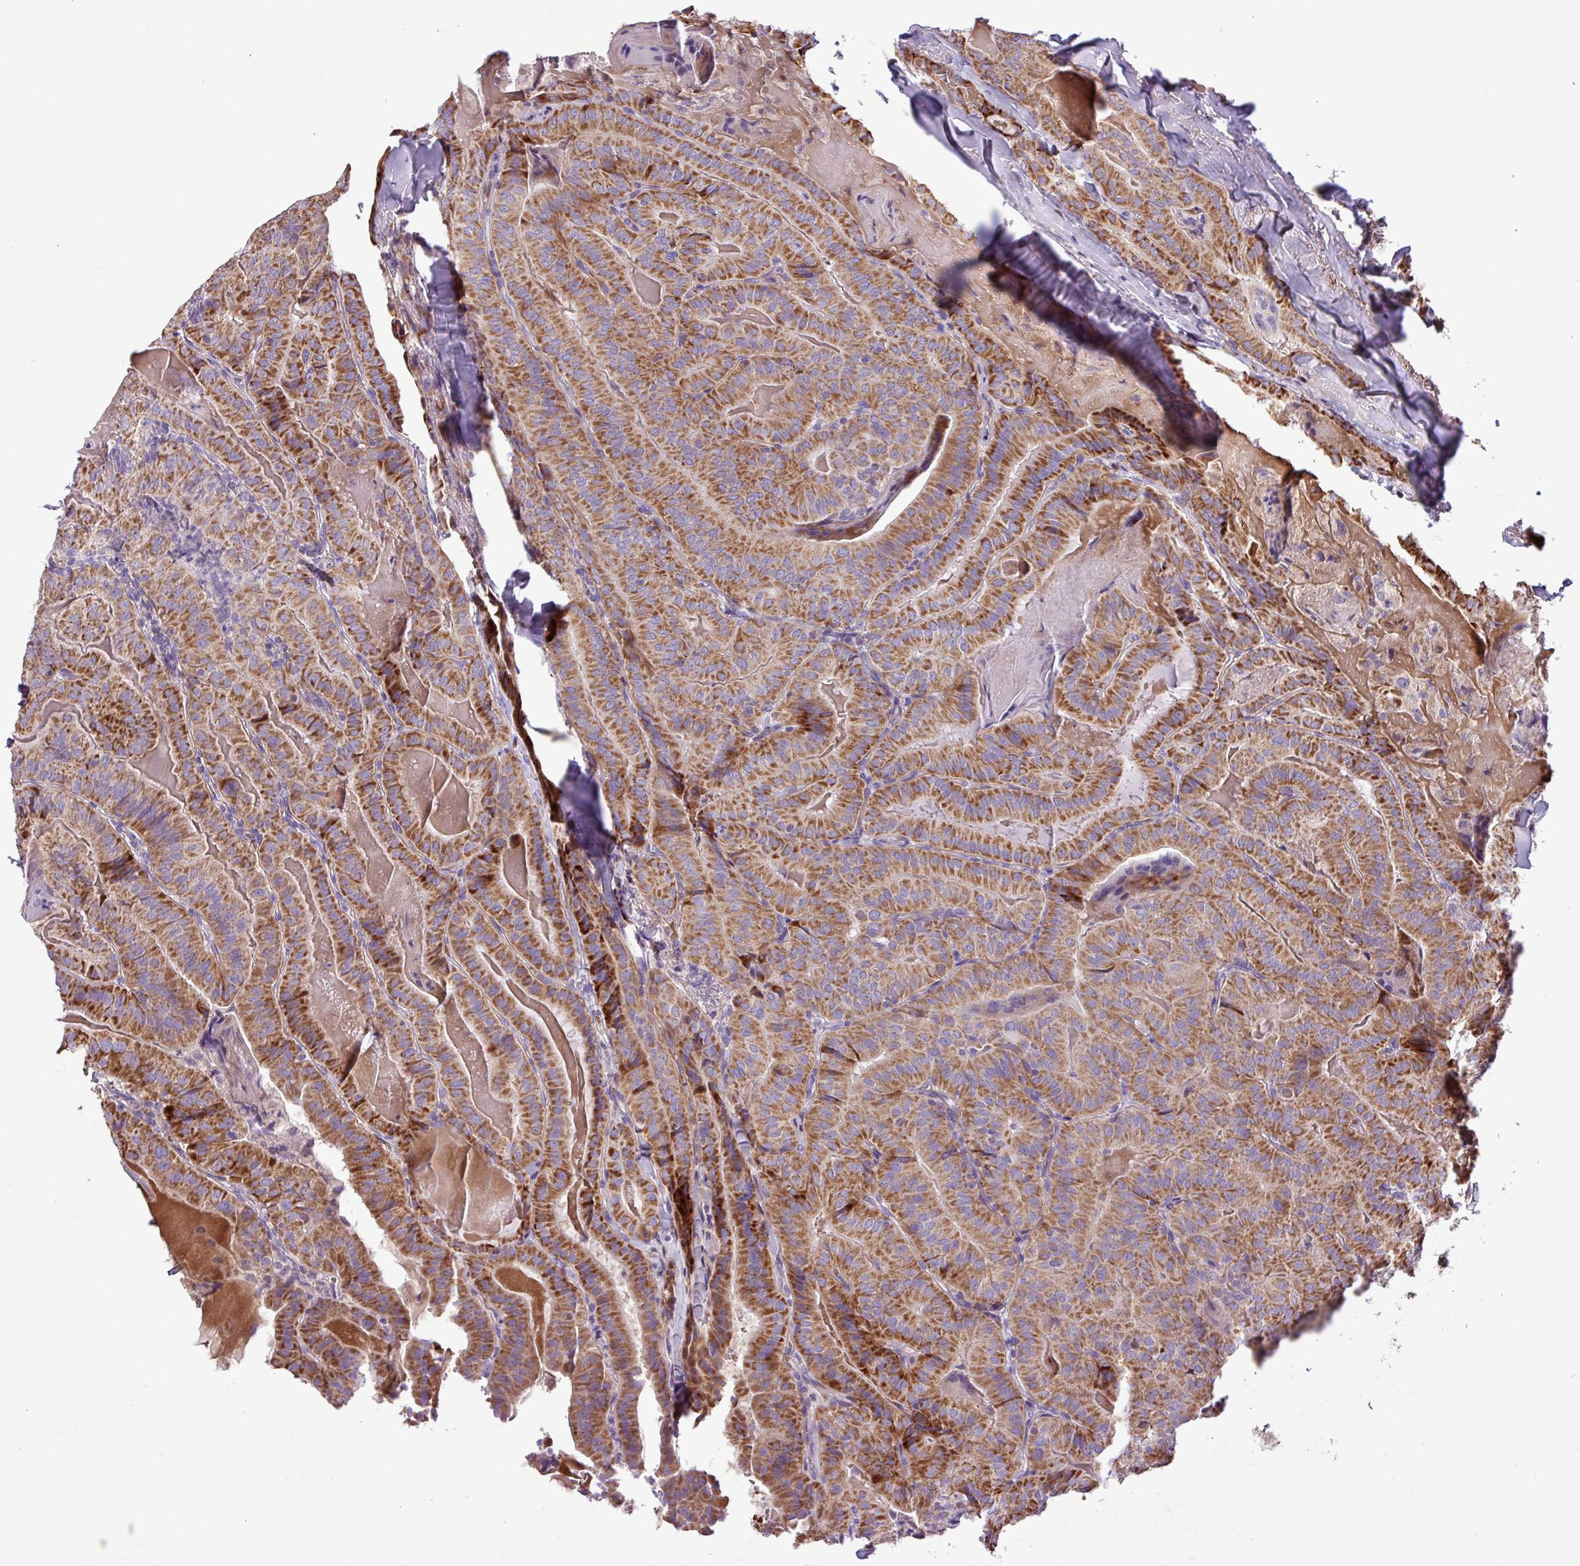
{"staining": {"intensity": "strong", "quantity": ">75%", "location": "cytoplasmic/membranous"}, "tissue": "thyroid cancer", "cell_type": "Tumor cells", "image_type": "cancer", "snomed": [{"axis": "morphology", "description": "Papillary adenocarcinoma, NOS"}, {"axis": "topography", "description": "Thyroid gland"}], "caption": "Human thyroid cancer stained with a brown dye demonstrates strong cytoplasmic/membranous positive positivity in about >75% of tumor cells.", "gene": "FAM183A", "patient": {"sex": "female", "age": 68}}